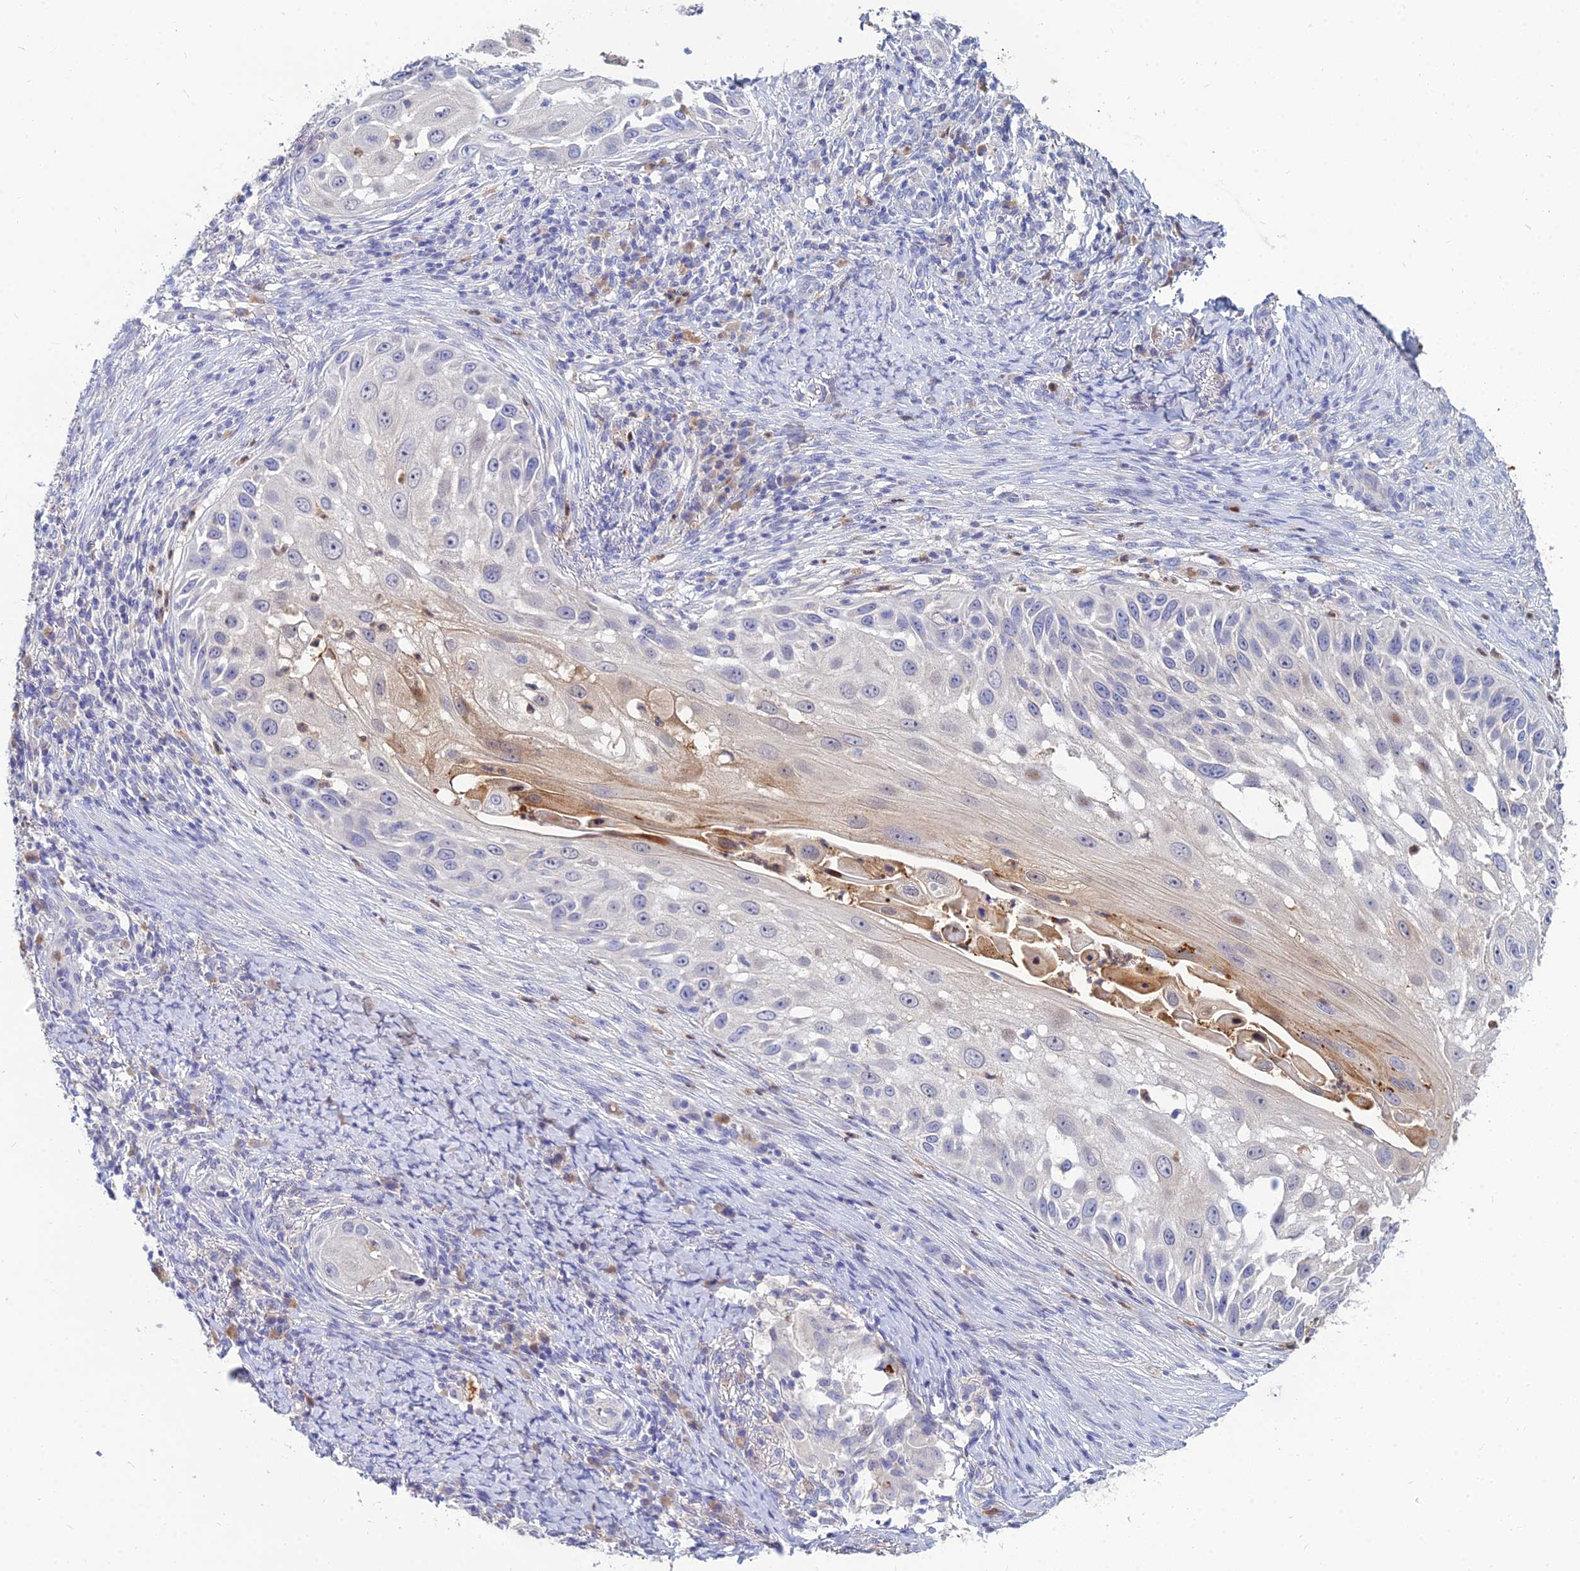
{"staining": {"intensity": "negative", "quantity": "none", "location": "none"}, "tissue": "skin cancer", "cell_type": "Tumor cells", "image_type": "cancer", "snomed": [{"axis": "morphology", "description": "Squamous cell carcinoma, NOS"}, {"axis": "topography", "description": "Skin"}], "caption": "Skin cancer (squamous cell carcinoma) stained for a protein using immunohistochemistry (IHC) displays no expression tumor cells.", "gene": "GOLGA6D", "patient": {"sex": "female", "age": 44}}